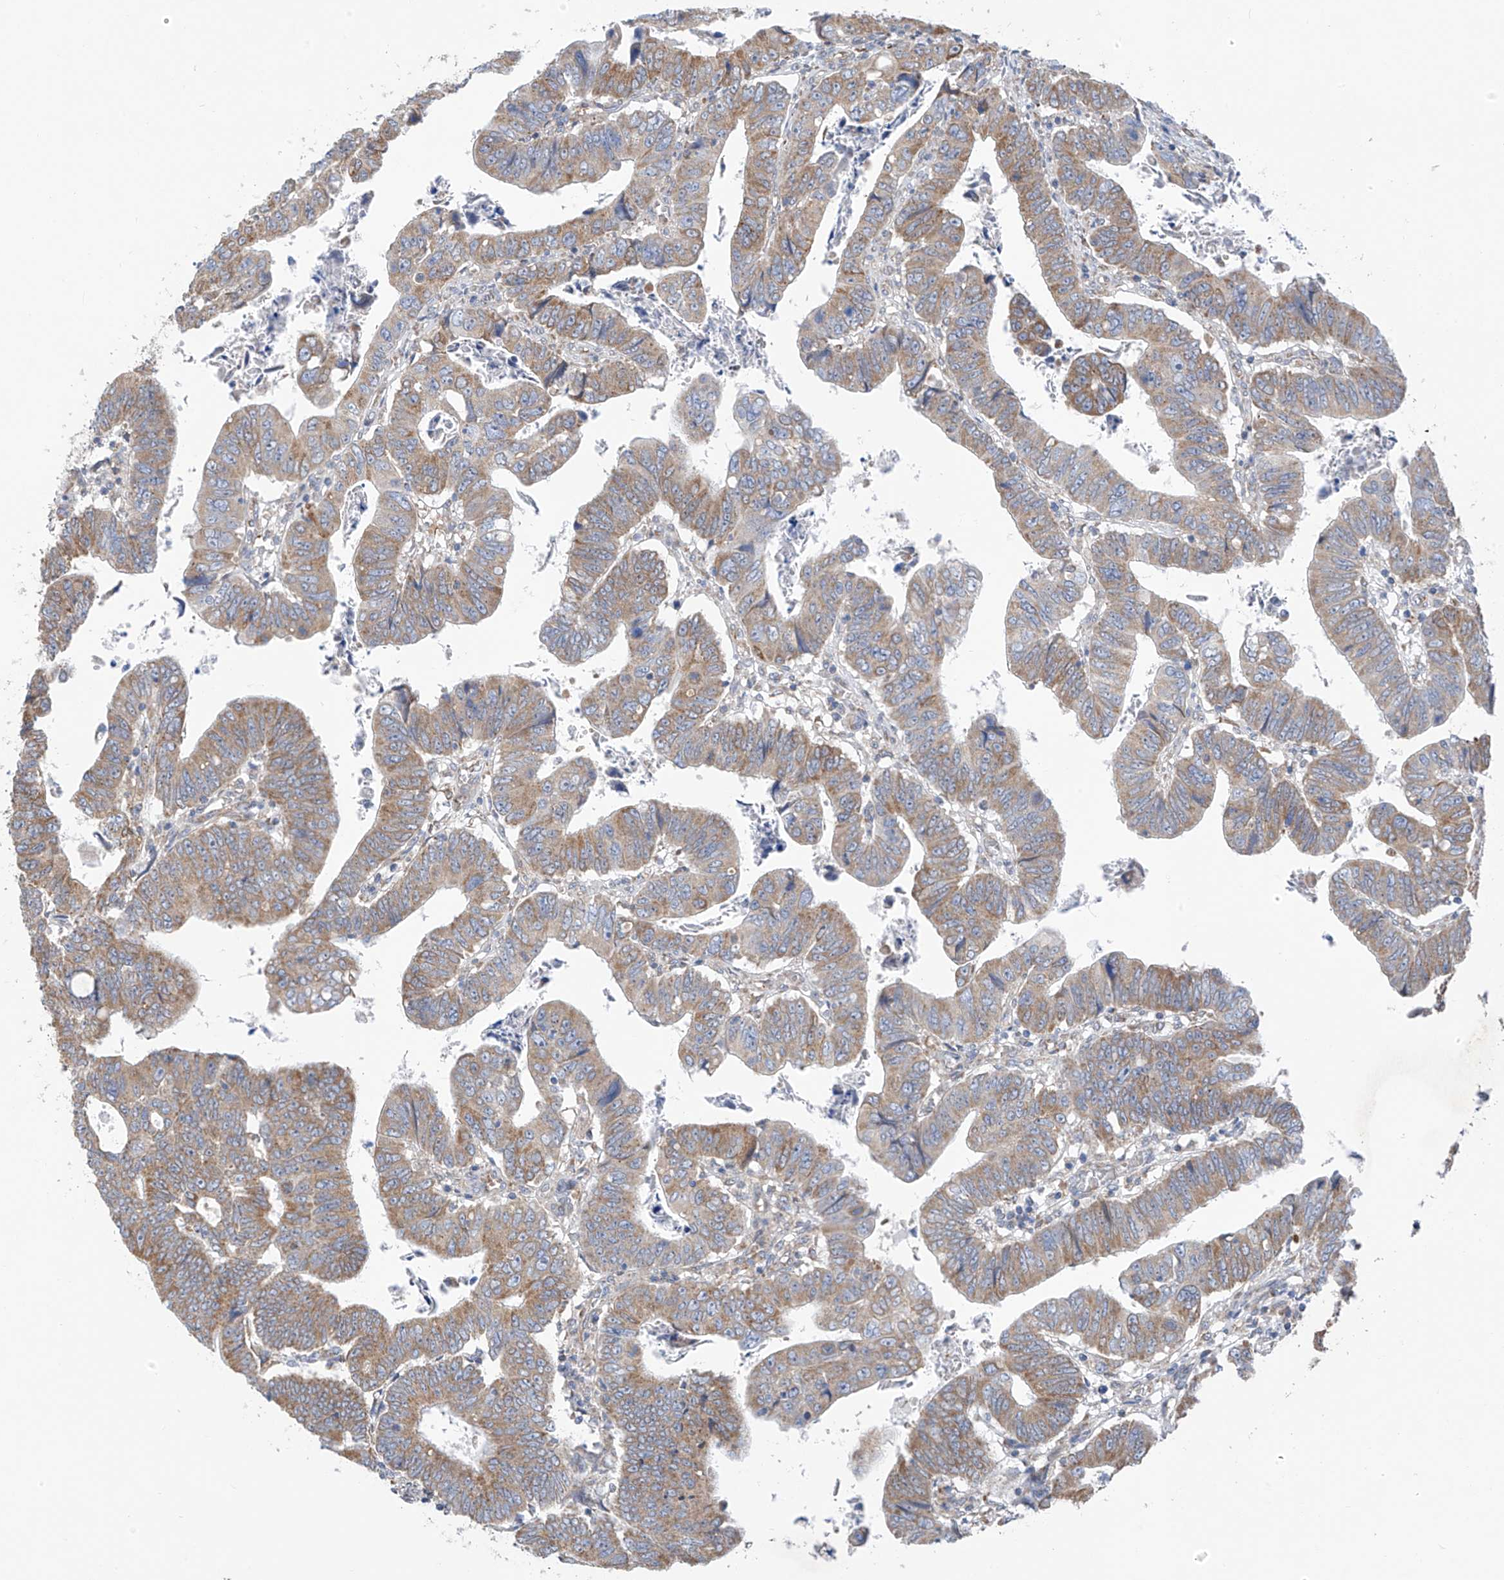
{"staining": {"intensity": "moderate", "quantity": ">75%", "location": "cytoplasmic/membranous"}, "tissue": "colorectal cancer", "cell_type": "Tumor cells", "image_type": "cancer", "snomed": [{"axis": "morphology", "description": "Normal tissue, NOS"}, {"axis": "morphology", "description": "Adenocarcinoma, NOS"}, {"axis": "topography", "description": "Rectum"}], "caption": "Colorectal cancer (adenocarcinoma) tissue exhibits moderate cytoplasmic/membranous positivity in about >75% of tumor cells, visualized by immunohistochemistry.", "gene": "EOMES", "patient": {"sex": "female", "age": 65}}